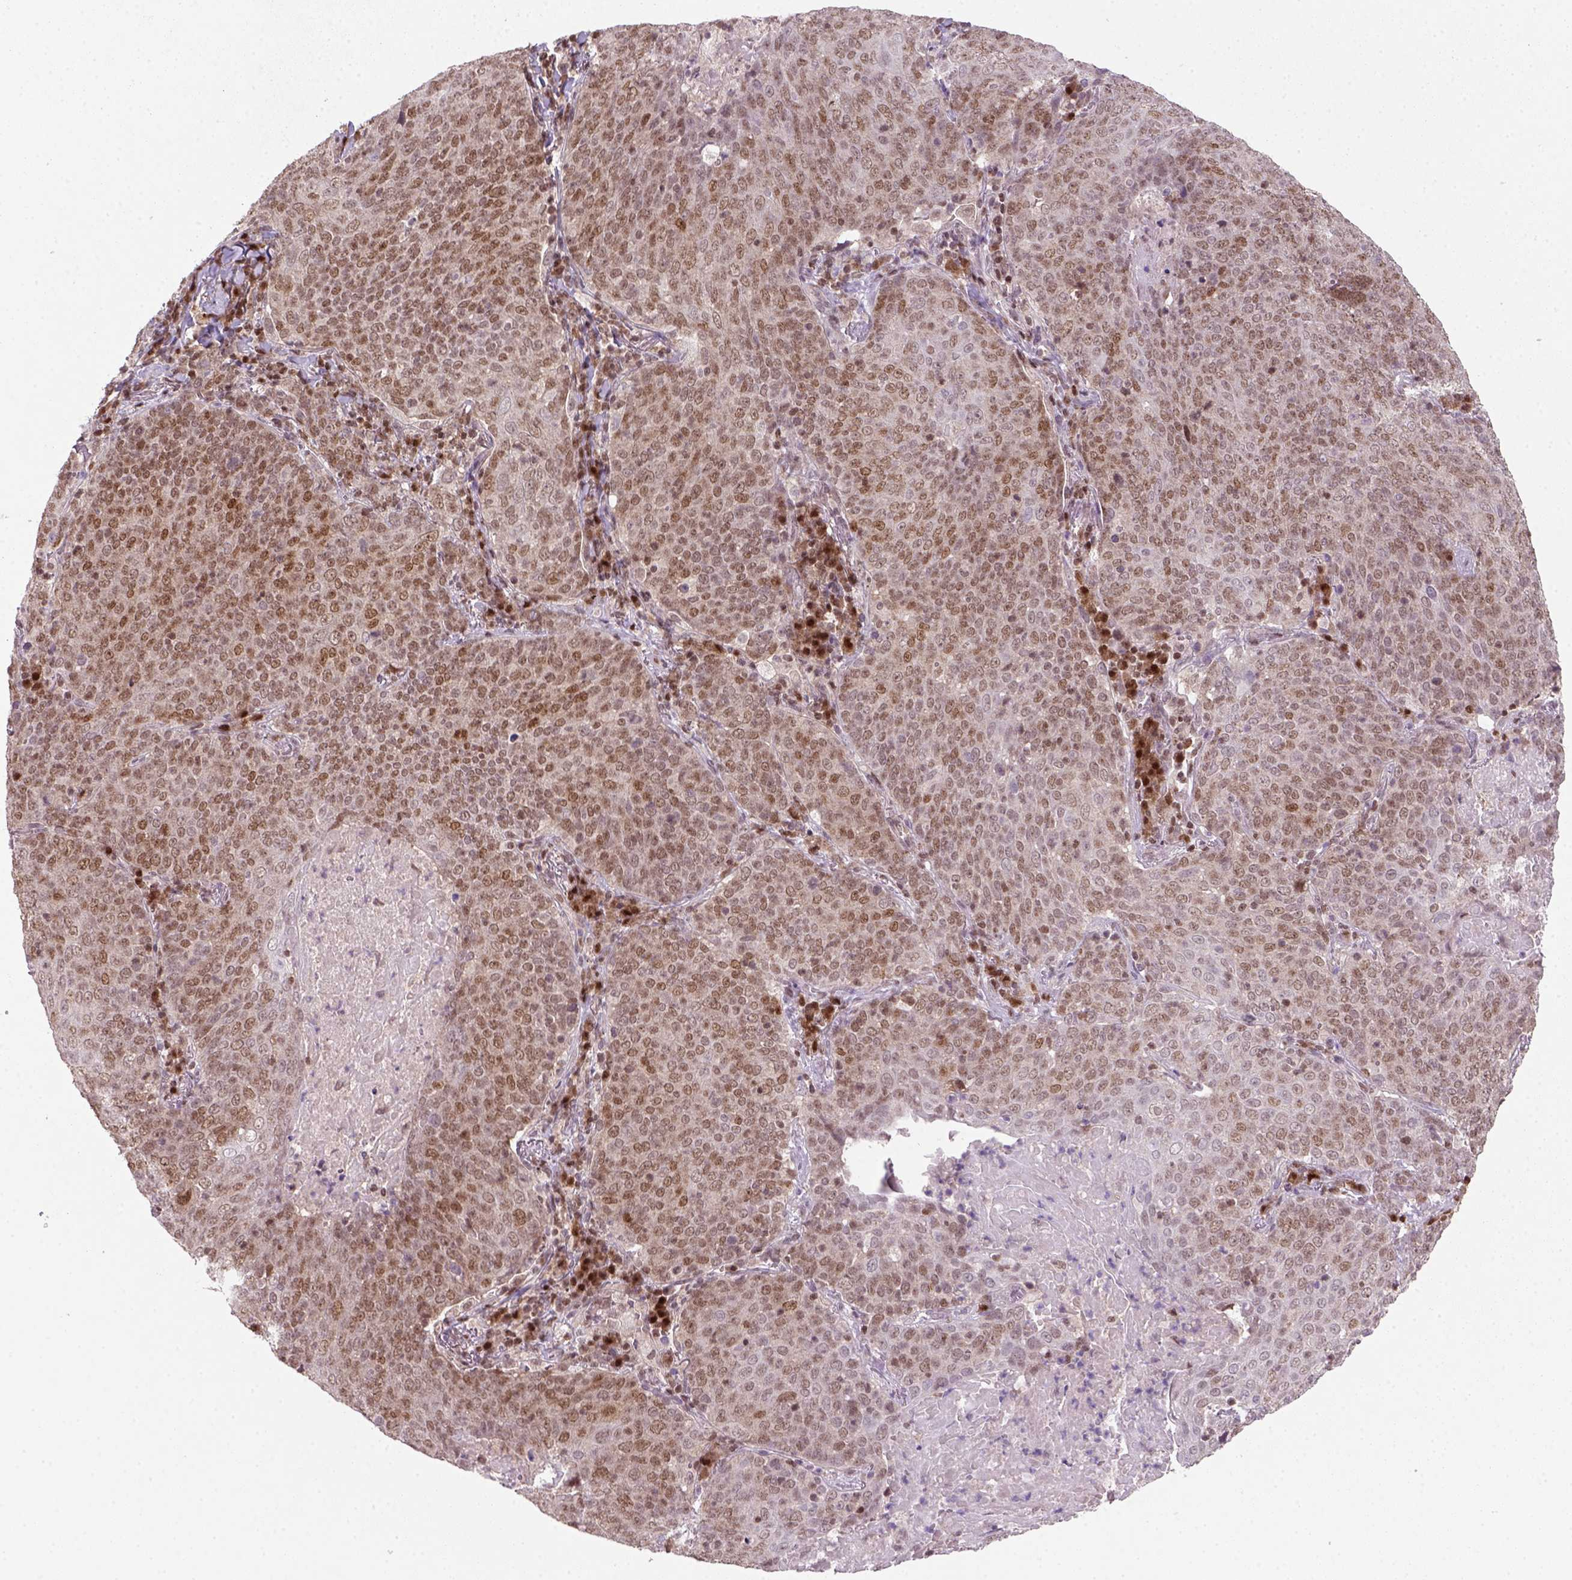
{"staining": {"intensity": "moderate", "quantity": ">75%", "location": "nuclear"}, "tissue": "lung cancer", "cell_type": "Tumor cells", "image_type": "cancer", "snomed": [{"axis": "morphology", "description": "Squamous cell carcinoma, NOS"}, {"axis": "topography", "description": "Lung"}], "caption": "Human lung cancer stained with a protein marker shows moderate staining in tumor cells.", "gene": "MGMT", "patient": {"sex": "male", "age": 82}}